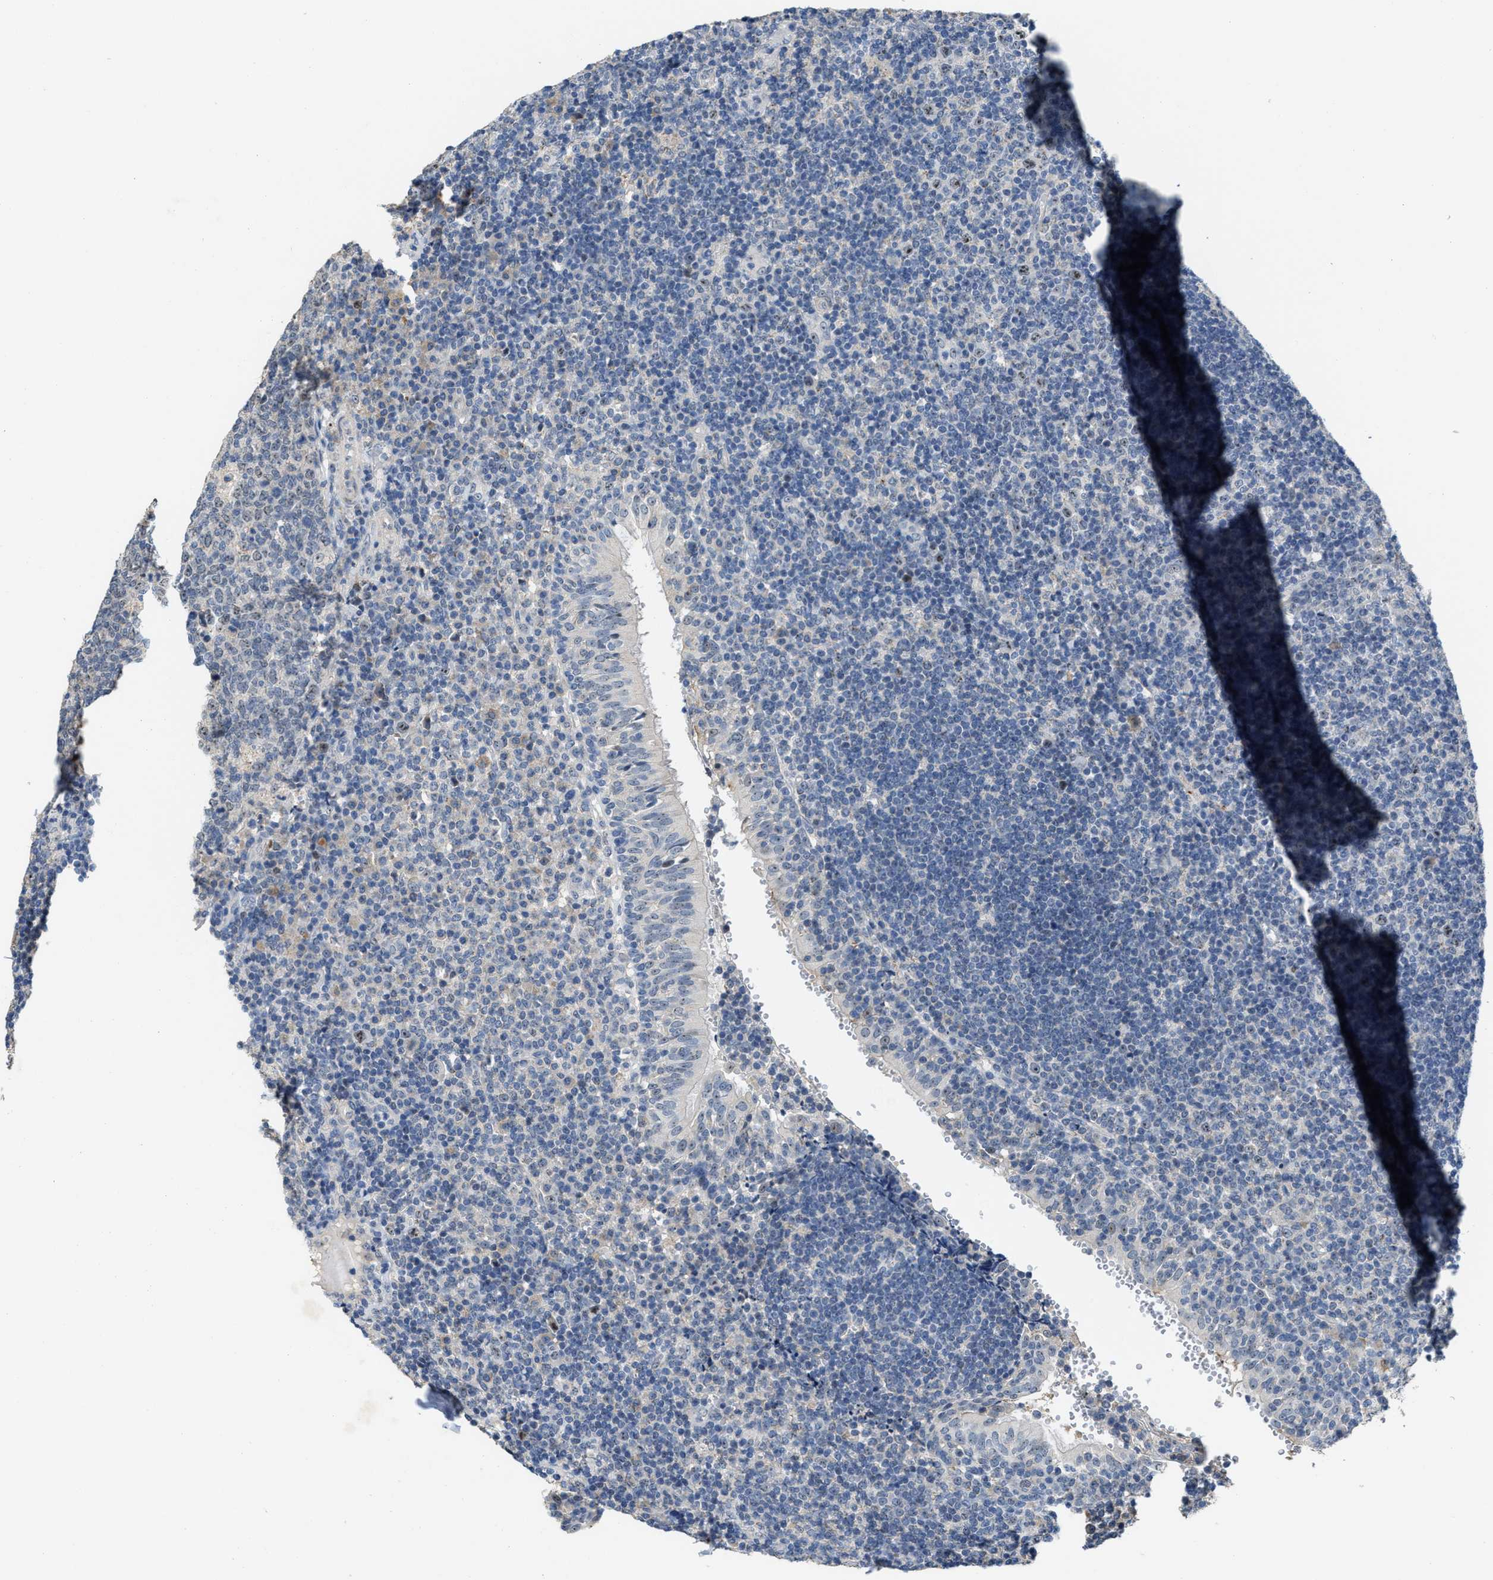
{"staining": {"intensity": "negative", "quantity": "none", "location": "none"}, "tissue": "tonsil", "cell_type": "Germinal center cells", "image_type": "normal", "snomed": [{"axis": "morphology", "description": "Normal tissue, NOS"}, {"axis": "topography", "description": "Tonsil"}], "caption": "DAB (3,3'-diaminobenzidine) immunohistochemical staining of normal tonsil demonstrates no significant positivity in germinal center cells. (Stains: DAB immunohistochemistry with hematoxylin counter stain, Microscopy: brightfield microscopy at high magnification).", "gene": "ZNF783", "patient": {"sex": "female", "age": 40}}